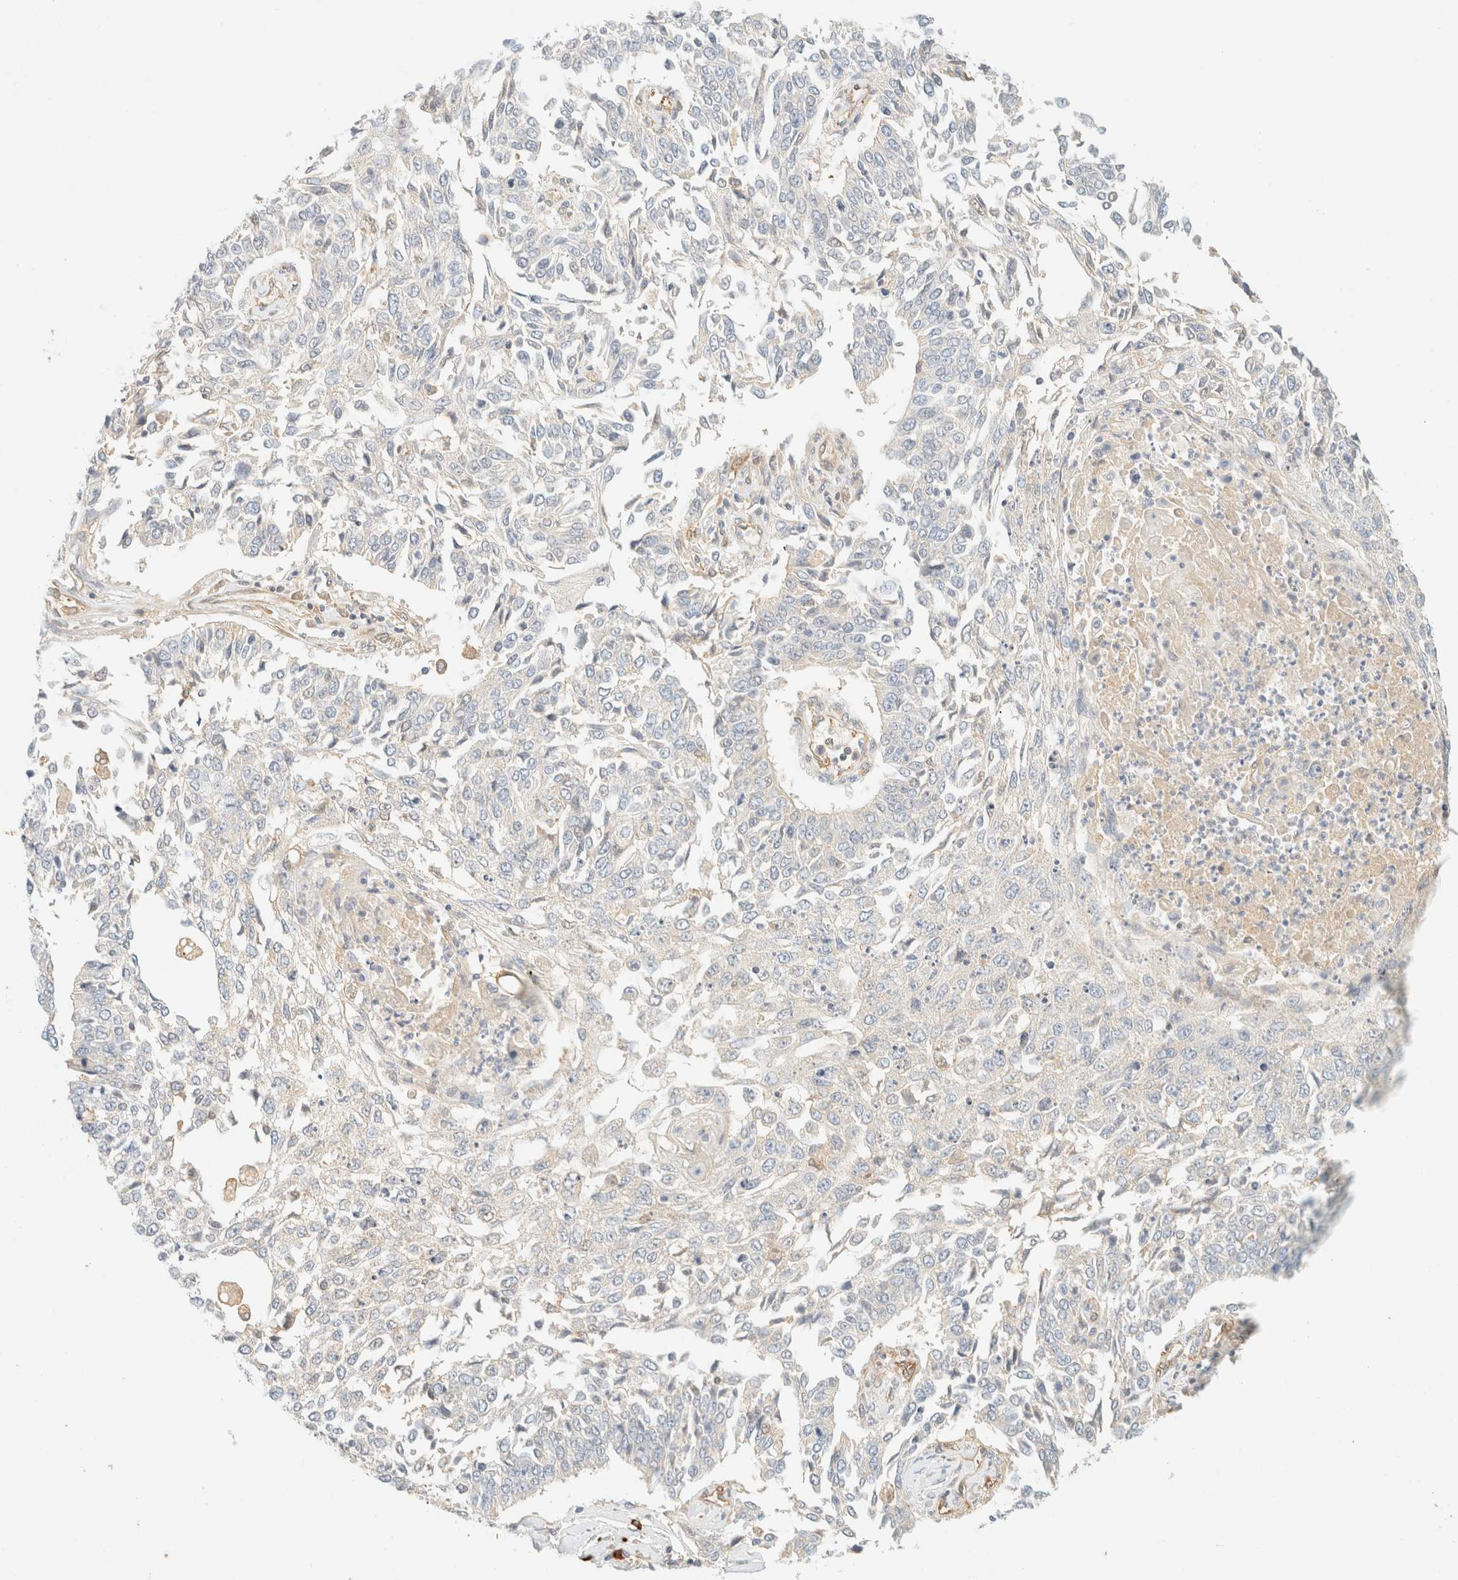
{"staining": {"intensity": "negative", "quantity": "none", "location": "none"}, "tissue": "lung cancer", "cell_type": "Tumor cells", "image_type": "cancer", "snomed": [{"axis": "morphology", "description": "Normal tissue, NOS"}, {"axis": "morphology", "description": "Squamous cell carcinoma, NOS"}, {"axis": "topography", "description": "Cartilage tissue"}, {"axis": "topography", "description": "Bronchus"}, {"axis": "topography", "description": "Lung"}, {"axis": "topography", "description": "Peripheral nerve tissue"}], "caption": "IHC of squamous cell carcinoma (lung) shows no positivity in tumor cells.", "gene": "FHOD1", "patient": {"sex": "female", "age": 49}}